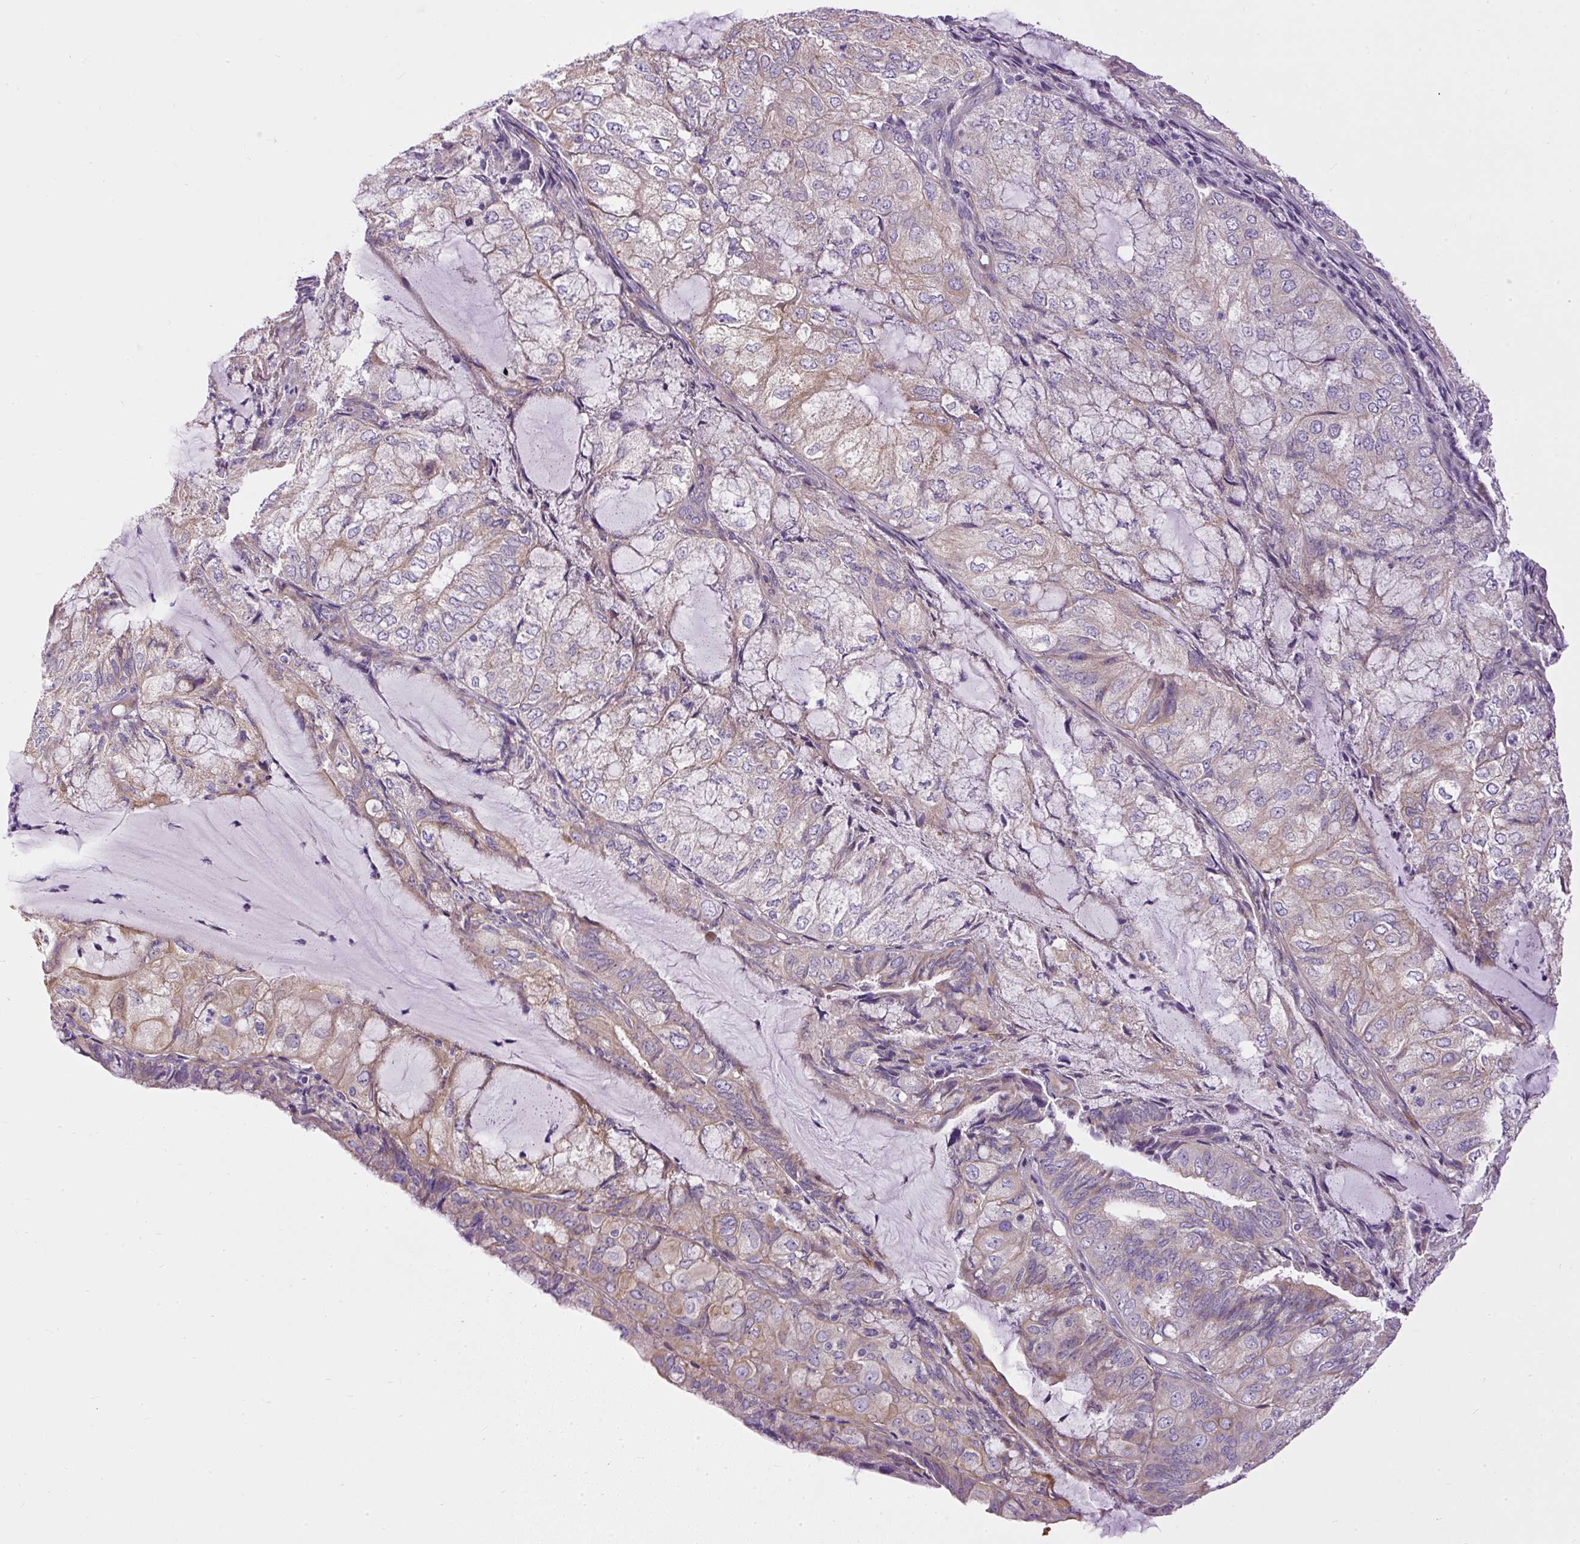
{"staining": {"intensity": "weak", "quantity": "25%-75%", "location": "cytoplasmic/membranous"}, "tissue": "endometrial cancer", "cell_type": "Tumor cells", "image_type": "cancer", "snomed": [{"axis": "morphology", "description": "Adenocarcinoma, NOS"}, {"axis": "topography", "description": "Endometrium"}], "caption": "This is an image of IHC staining of endometrial adenocarcinoma, which shows weak positivity in the cytoplasmic/membranous of tumor cells.", "gene": "FAM149A", "patient": {"sex": "female", "age": 81}}